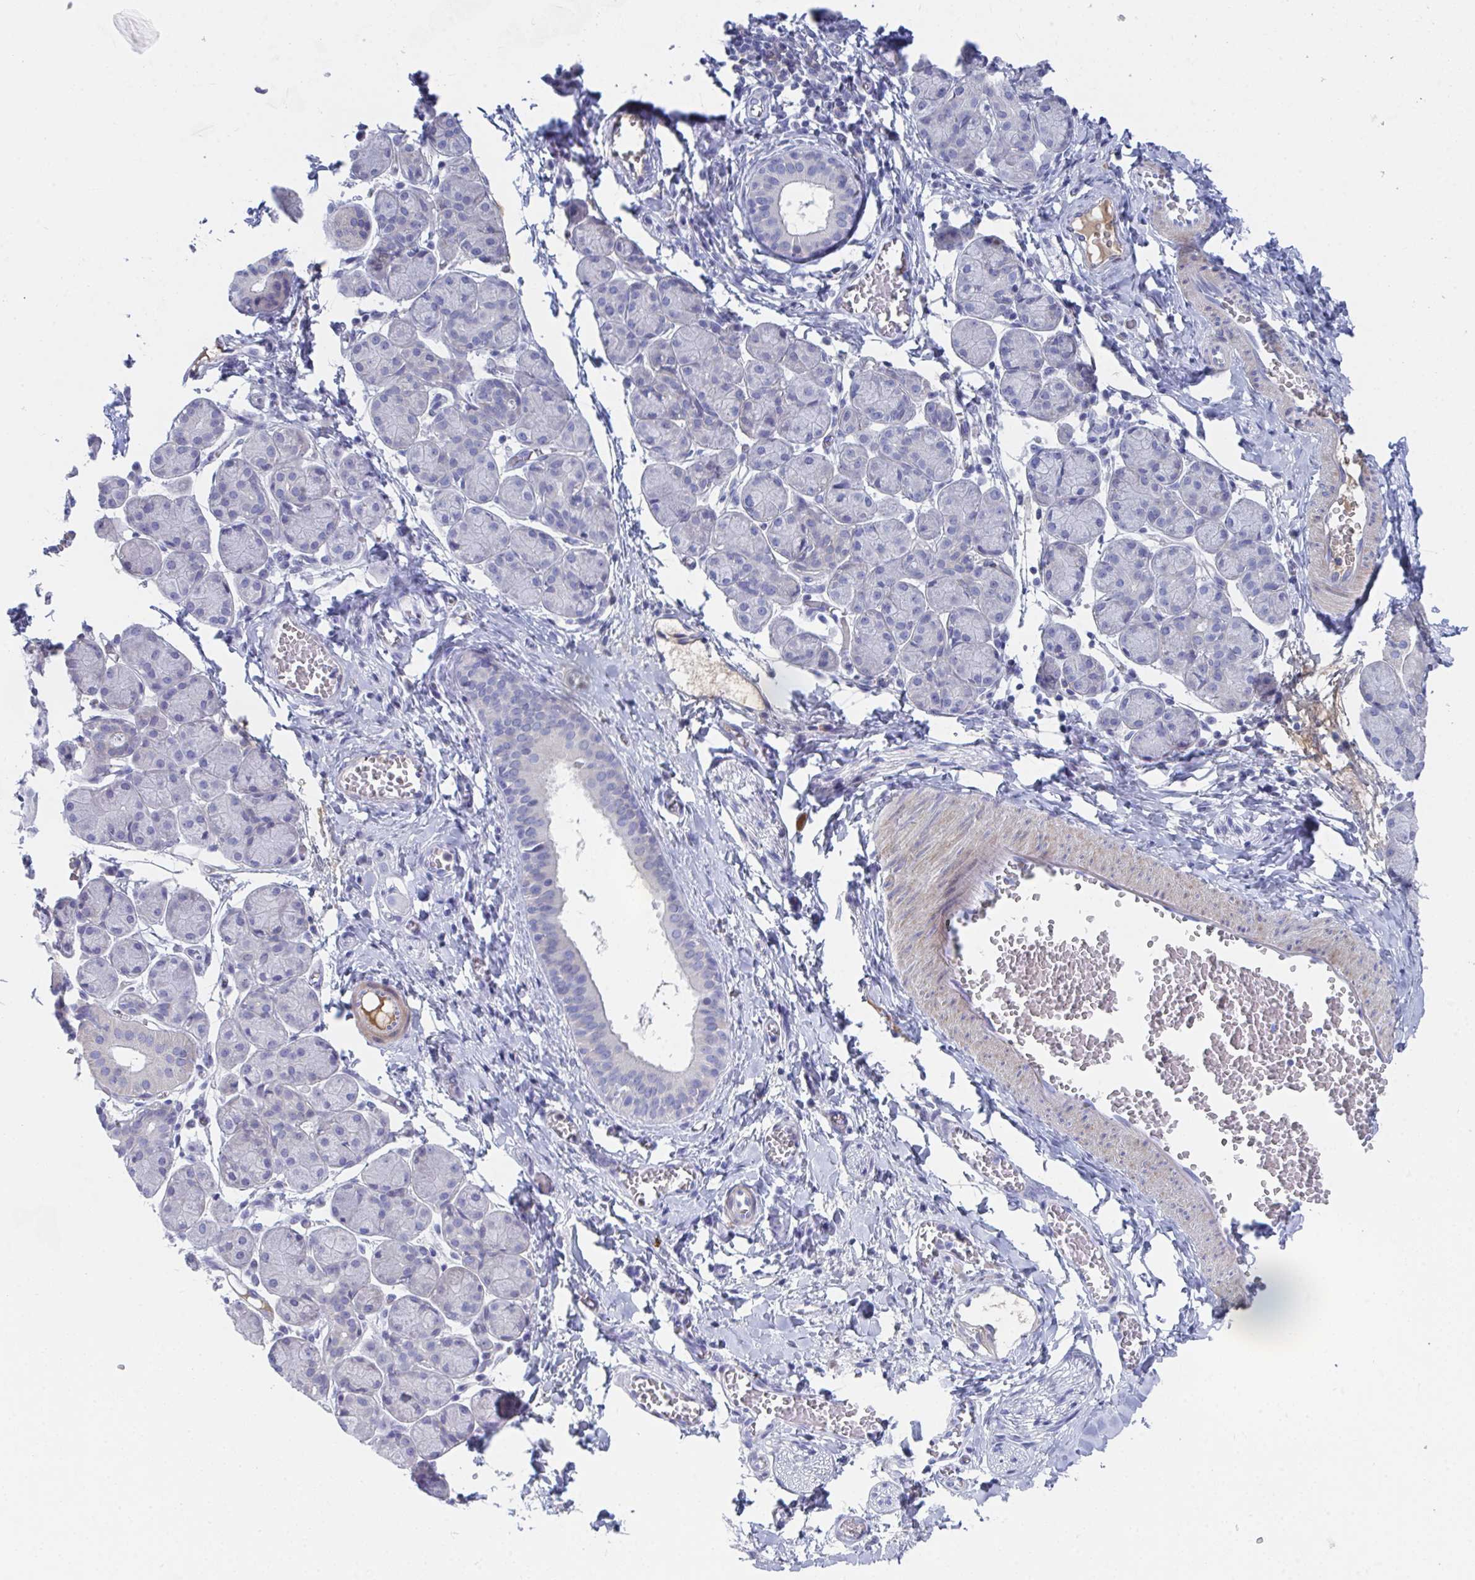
{"staining": {"intensity": "negative", "quantity": "none", "location": "none"}, "tissue": "salivary gland", "cell_type": "Glandular cells", "image_type": "normal", "snomed": [{"axis": "morphology", "description": "Normal tissue, NOS"}, {"axis": "morphology", "description": "Inflammation, NOS"}, {"axis": "topography", "description": "Lymph node"}, {"axis": "topography", "description": "Salivary gland"}], "caption": "A histopathology image of salivary gland stained for a protein displays no brown staining in glandular cells.", "gene": "TNFAIP6", "patient": {"sex": "male", "age": 3}}